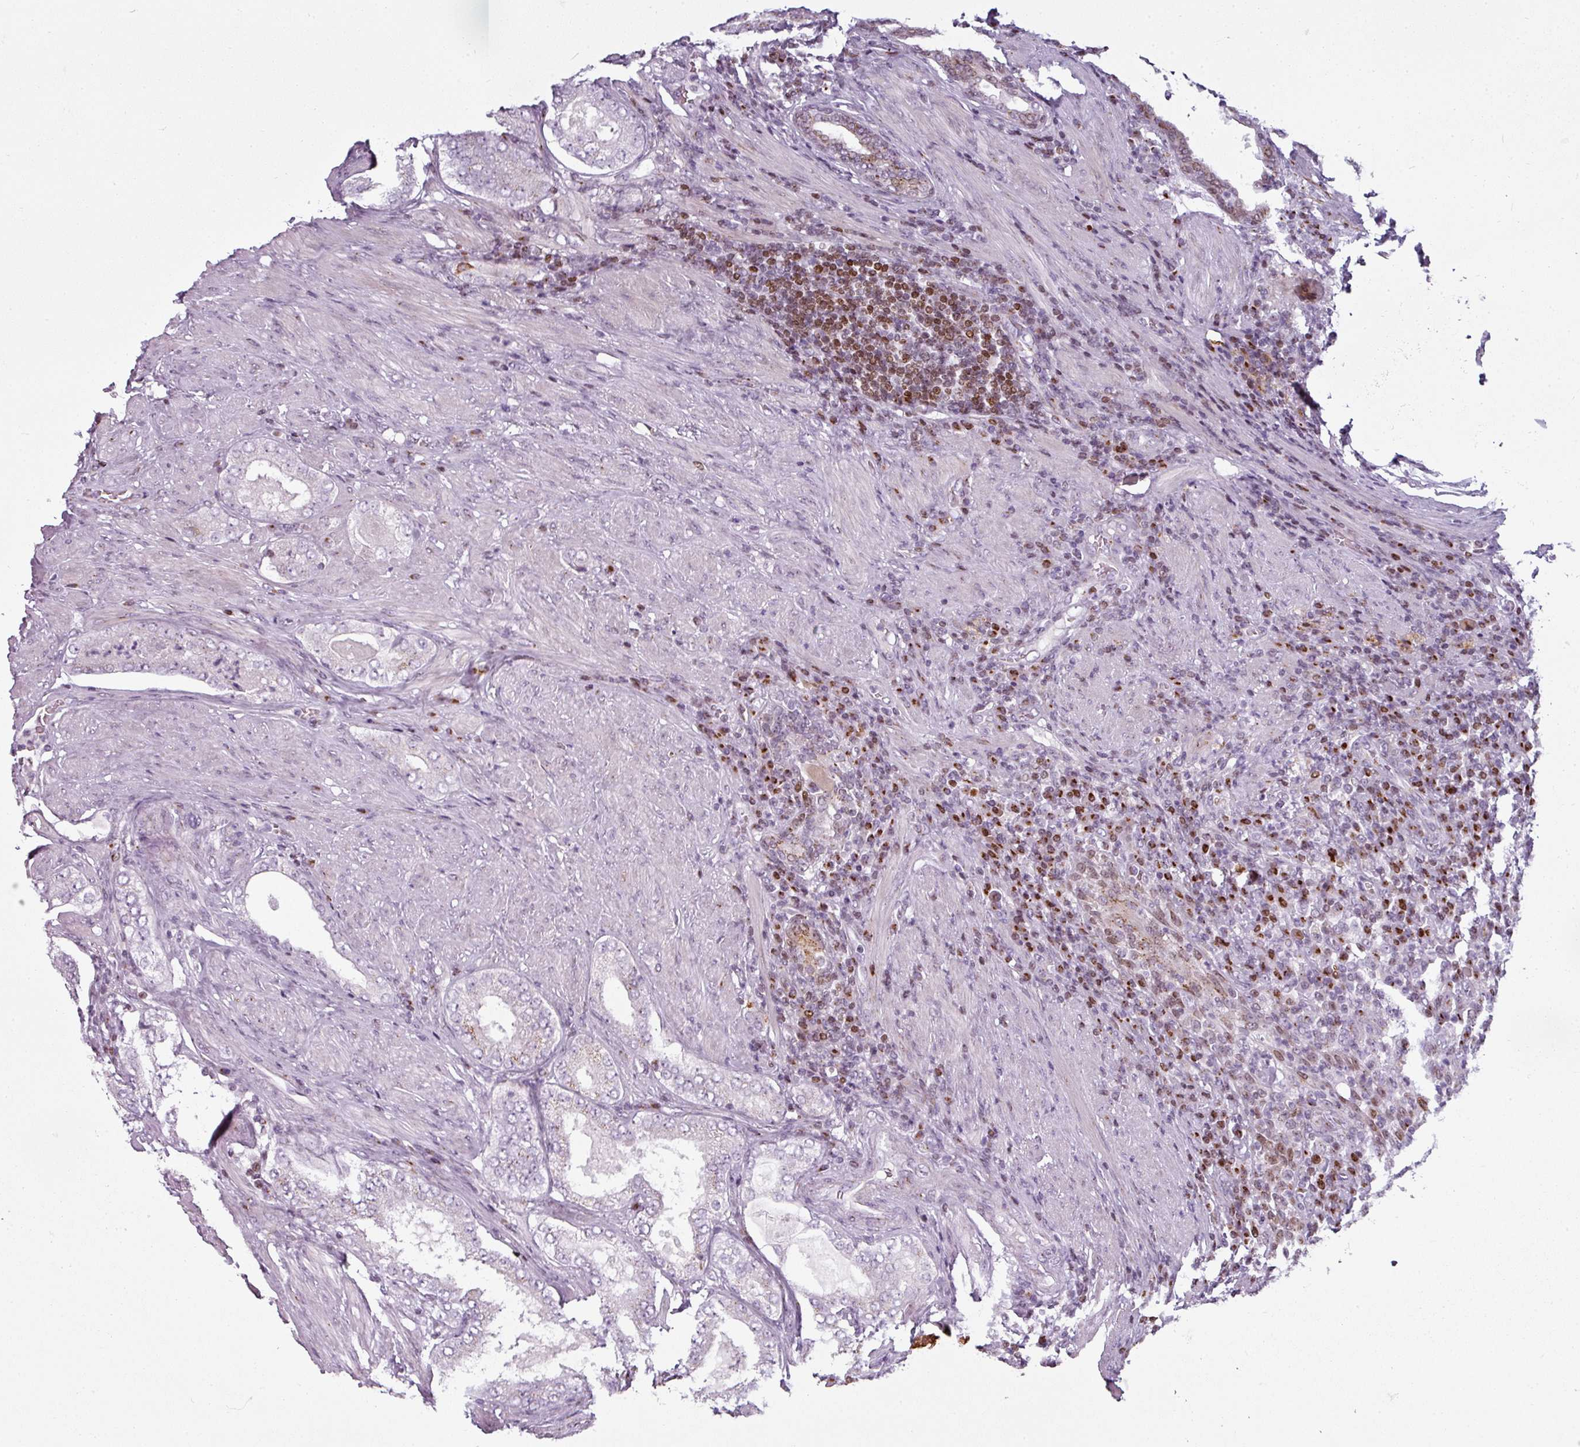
{"staining": {"intensity": "weak", "quantity": "<25%", "location": "cytoplasmic/membranous"}, "tissue": "prostate cancer", "cell_type": "Tumor cells", "image_type": "cancer", "snomed": [{"axis": "morphology", "description": "Adenocarcinoma, Low grade"}, {"axis": "topography", "description": "Prostate"}], "caption": "IHC micrograph of prostate cancer (adenocarcinoma (low-grade)) stained for a protein (brown), which reveals no expression in tumor cells.", "gene": "SYT8", "patient": {"sex": "male", "age": 68}}